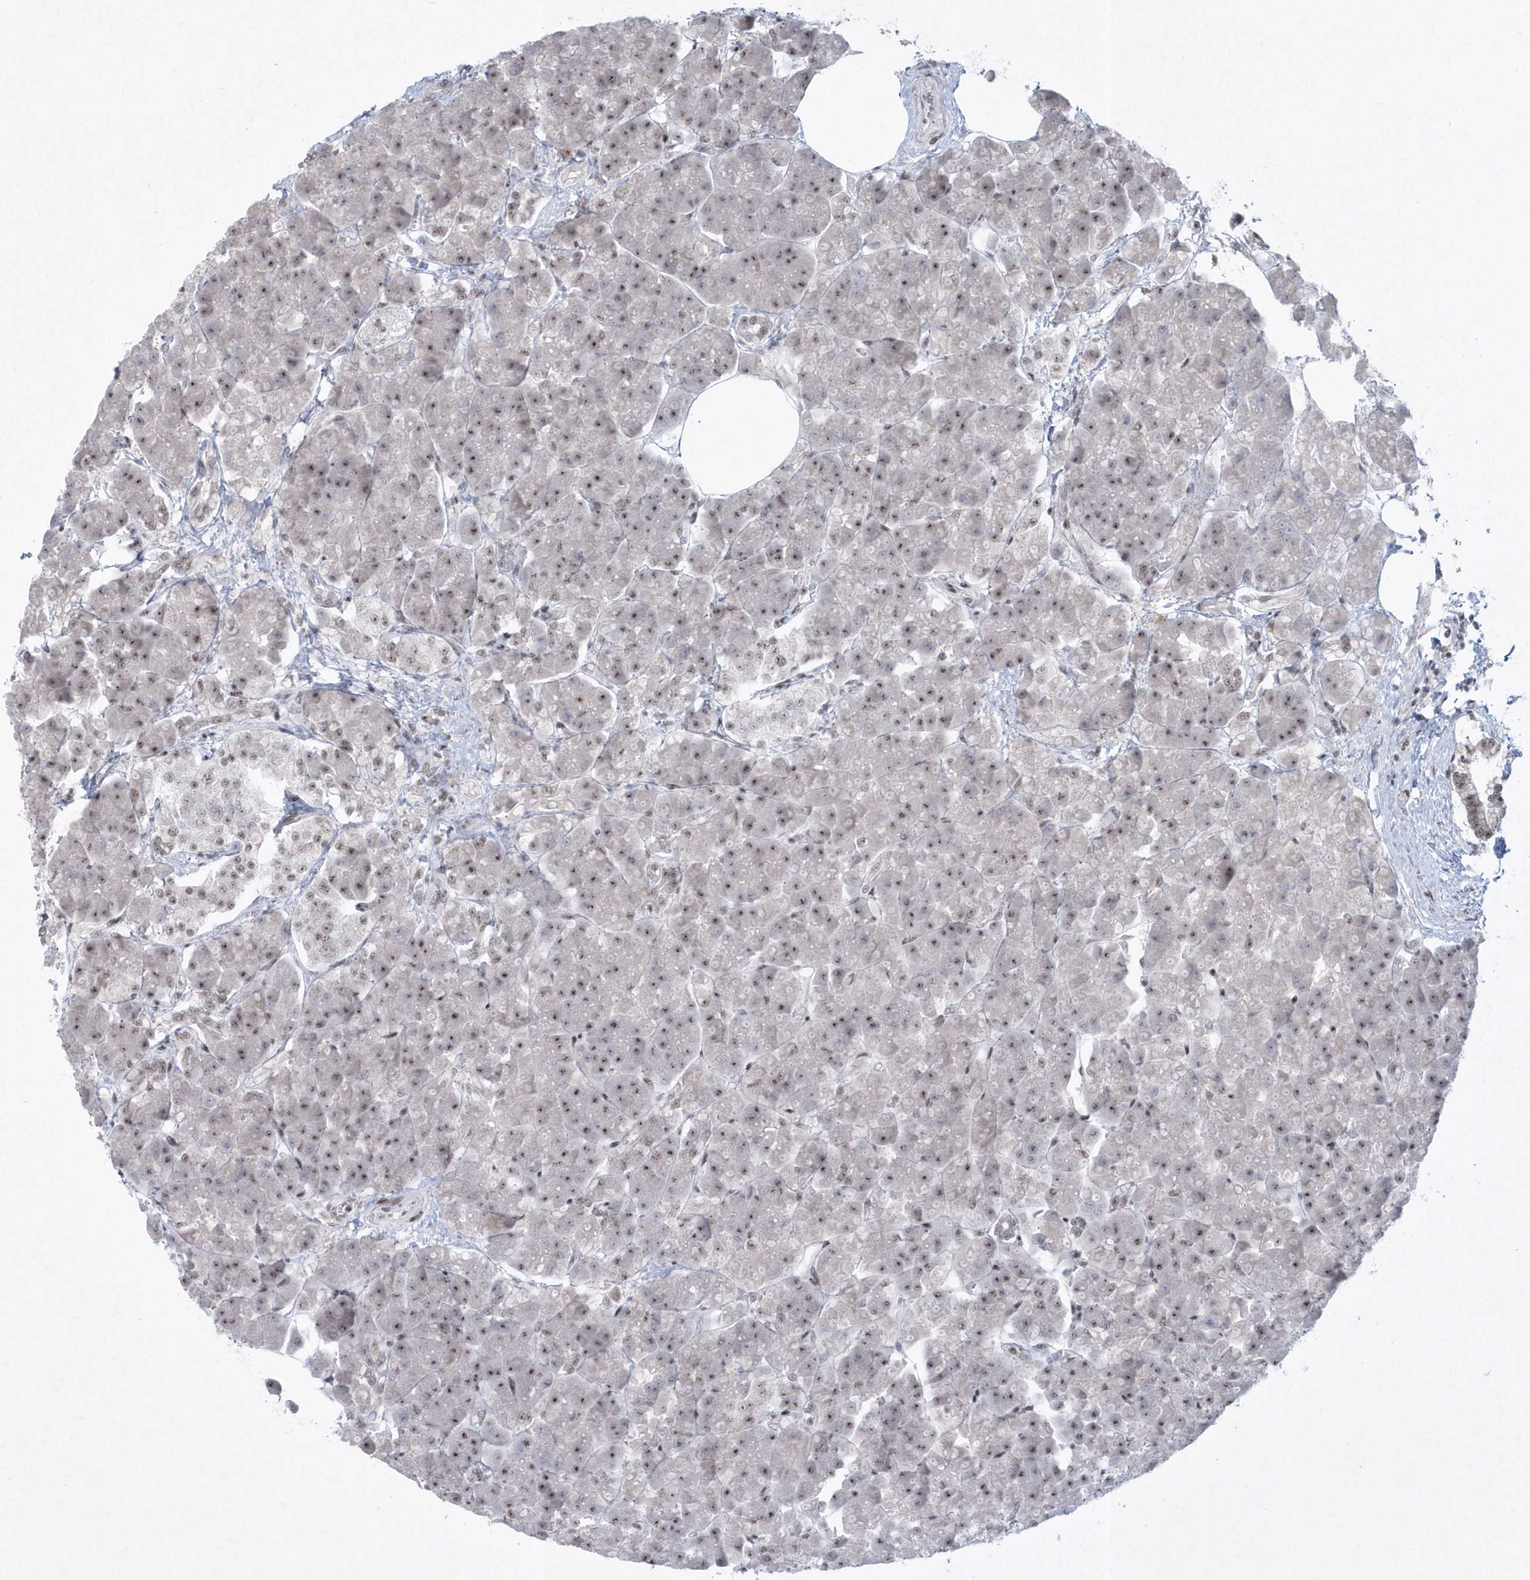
{"staining": {"intensity": "strong", "quantity": ">75%", "location": "nuclear"}, "tissue": "pancreas", "cell_type": "Exocrine glandular cells", "image_type": "normal", "snomed": [{"axis": "morphology", "description": "Normal tissue, NOS"}, {"axis": "topography", "description": "Pancreas"}], "caption": "Immunohistochemistry (IHC) (DAB (3,3'-diaminobenzidine)) staining of normal pancreas exhibits strong nuclear protein staining in about >75% of exocrine glandular cells.", "gene": "KDM6B", "patient": {"sex": "female", "age": 70}}